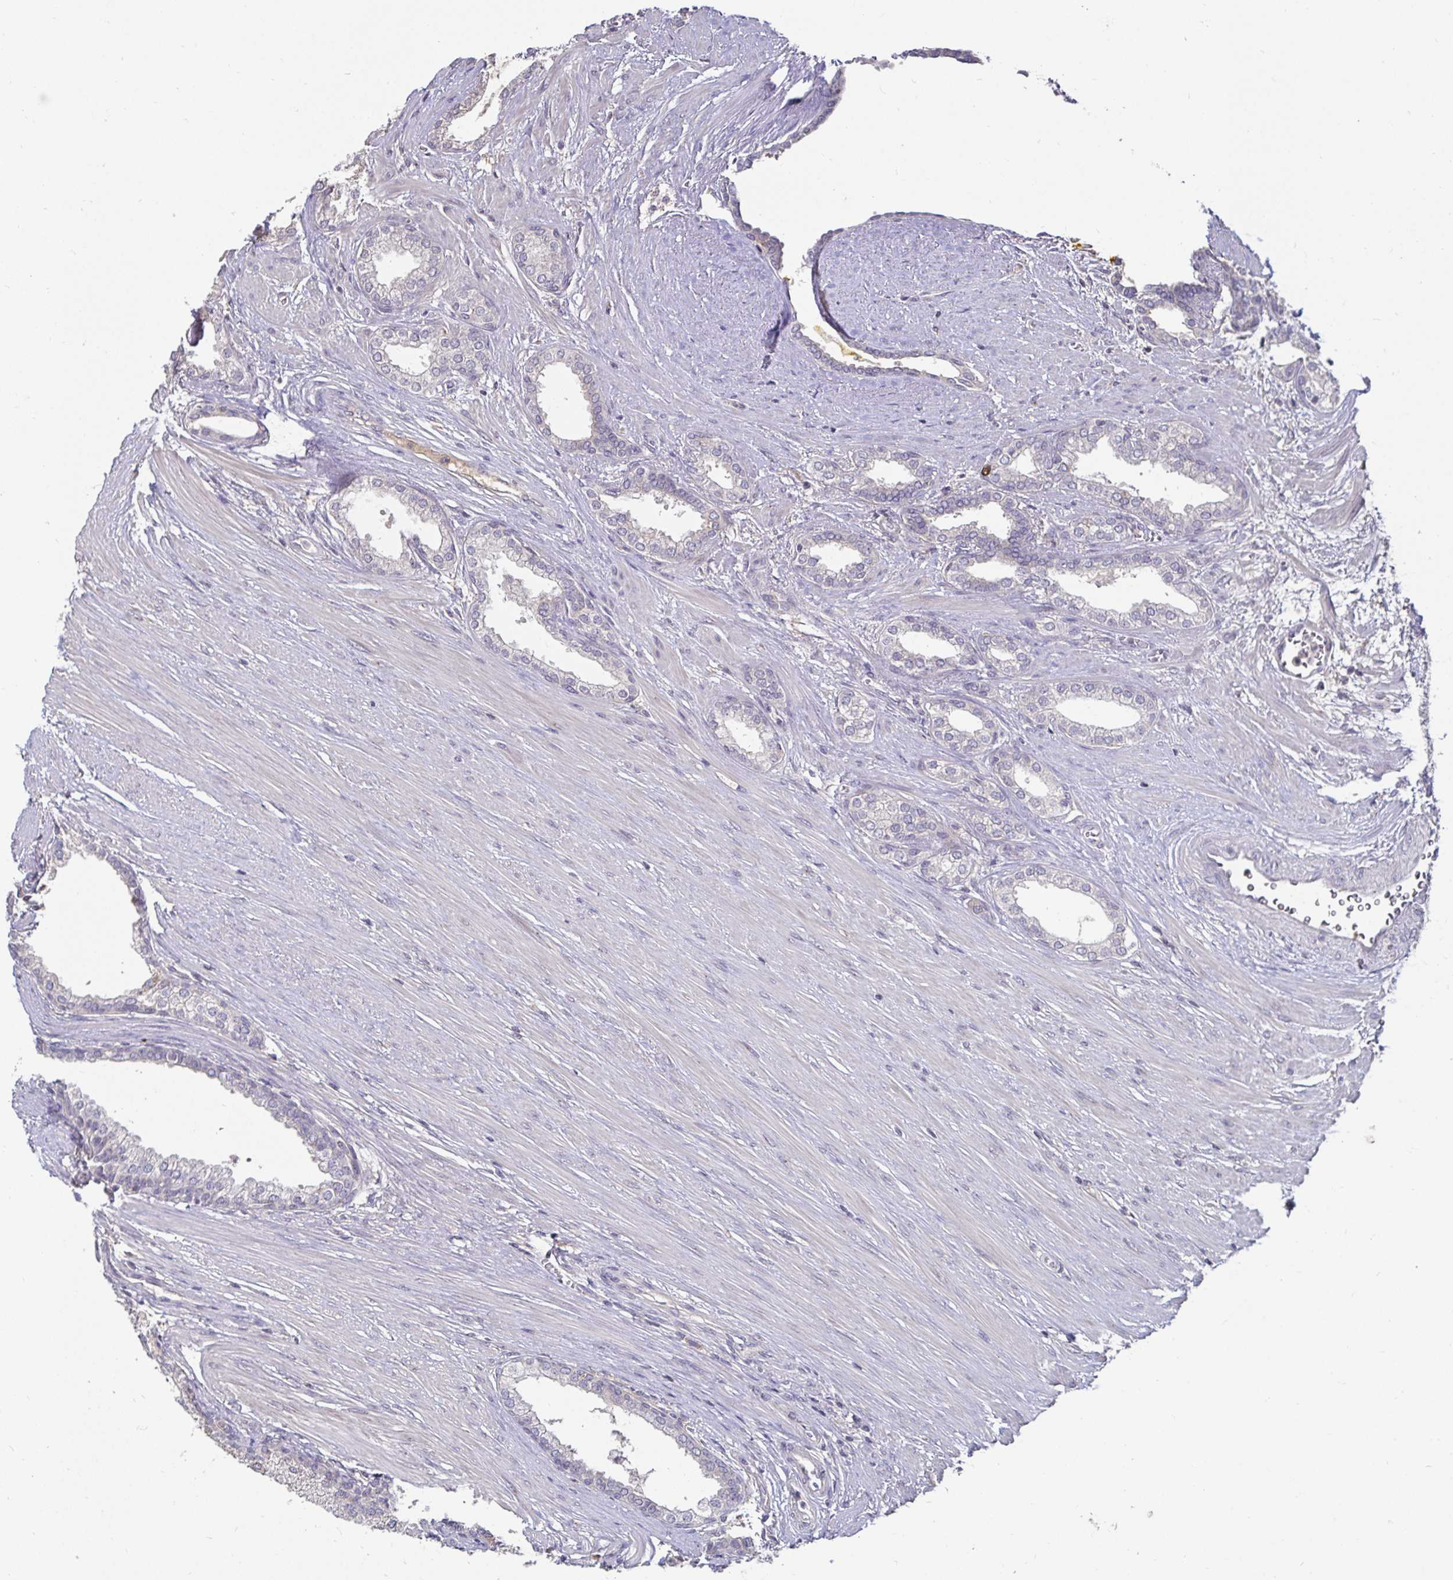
{"staining": {"intensity": "negative", "quantity": "none", "location": "none"}, "tissue": "prostate cancer", "cell_type": "Tumor cells", "image_type": "cancer", "snomed": [{"axis": "morphology", "description": "Adenocarcinoma, High grade"}, {"axis": "topography", "description": "Prostate"}], "caption": "Immunohistochemistry (IHC) micrograph of neoplastic tissue: human prostate cancer stained with DAB reveals no significant protein staining in tumor cells. The staining was performed using DAB to visualize the protein expression in brown, while the nuclei were stained in blue with hematoxylin (Magnification: 20x).", "gene": "ANLN", "patient": {"sex": "male", "age": 60}}